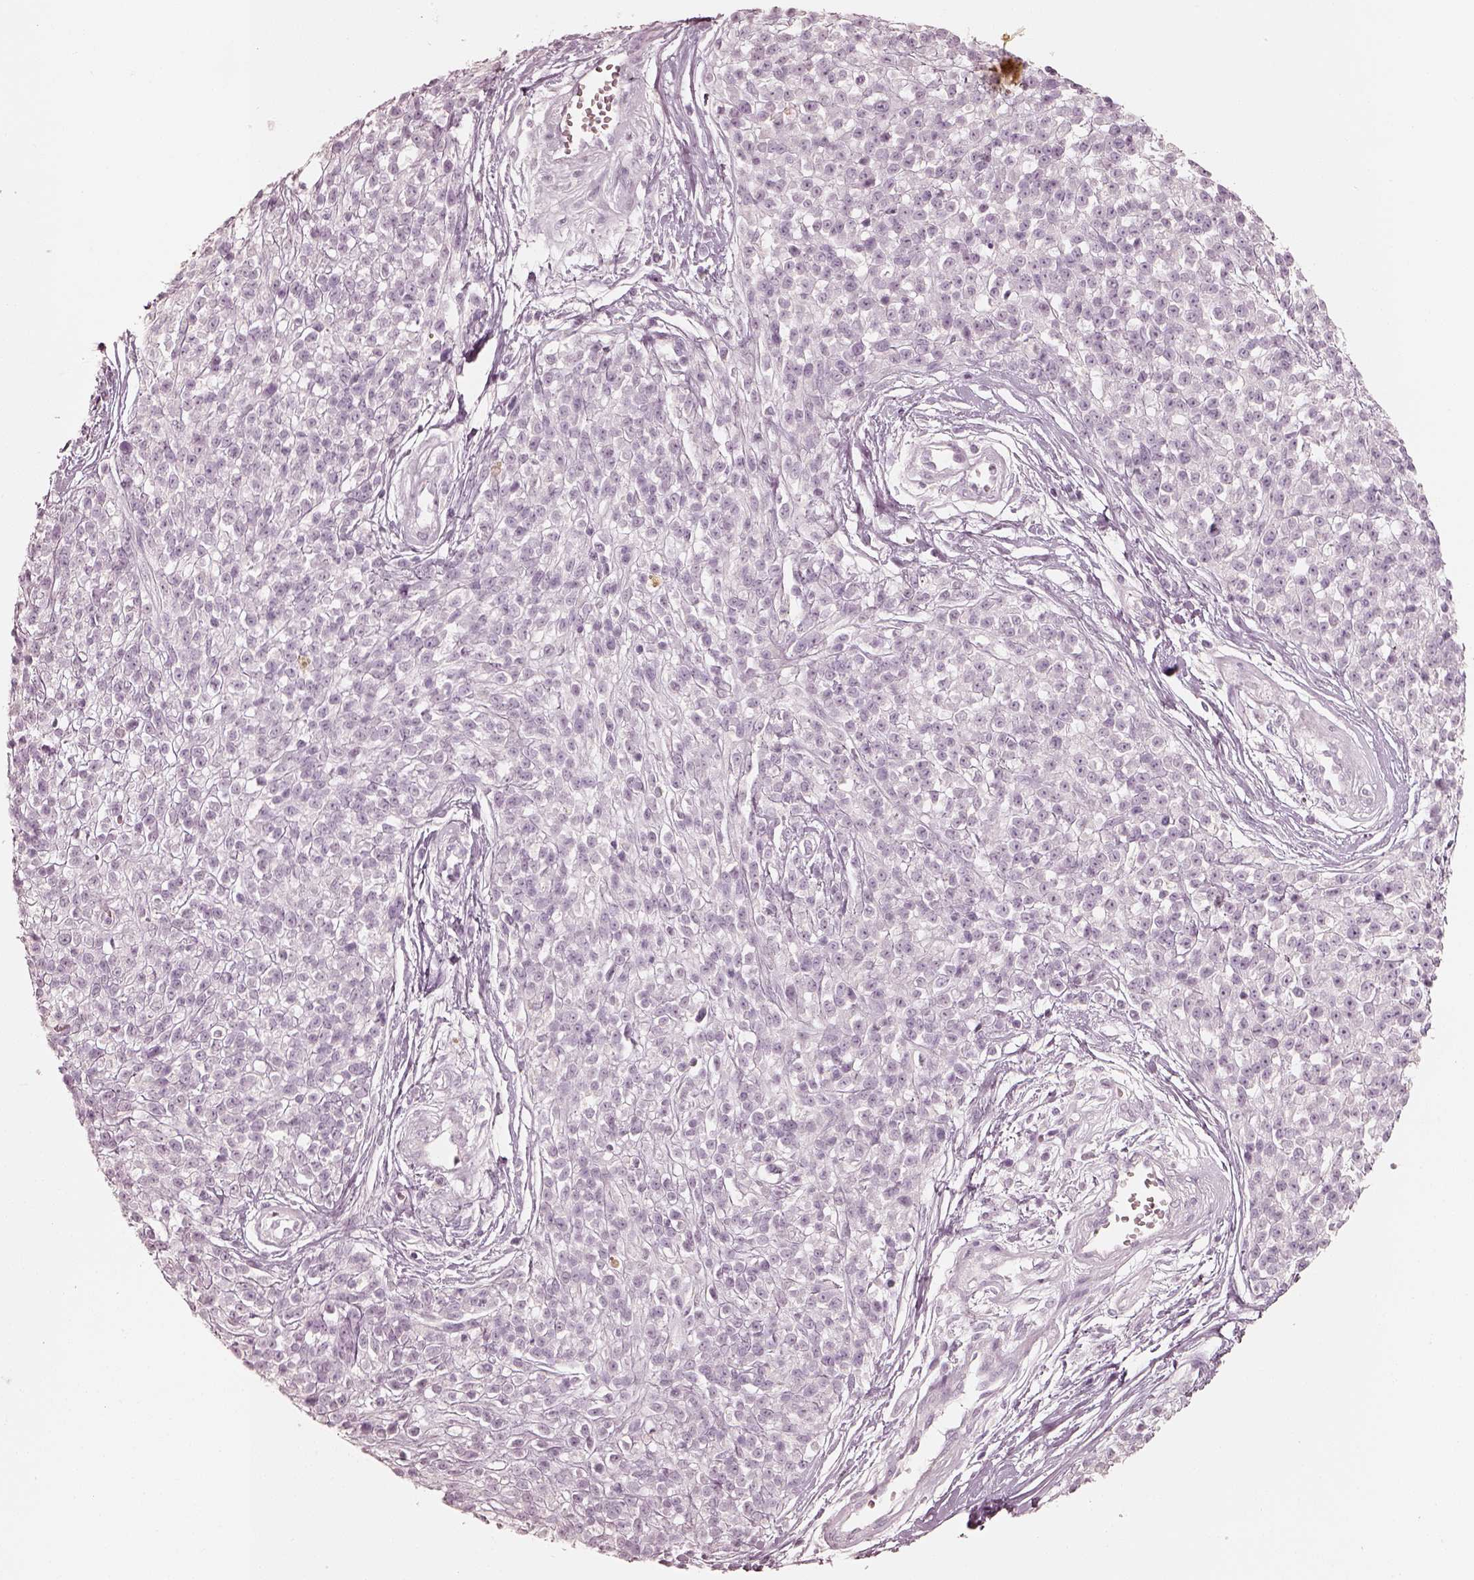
{"staining": {"intensity": "negative", "quantity": "none", "location": "none"}, "tissue": "melanoma", "cell_type": "Tumor cells", "image_type": "cancer", "snomed": [{"axis": "morphology", "description": "Malignant melanoma, NOS"}, {"axis": "topography", "description": "Skin"}, {"axis": "topography", "description": "Skin of trunk"}], "caption": "Melanoma was stained to show a protein in brown. There is no significant positivity in tumor cells.", "gene": "KRT82", "patient": {"sex": "male", "age": 74}}